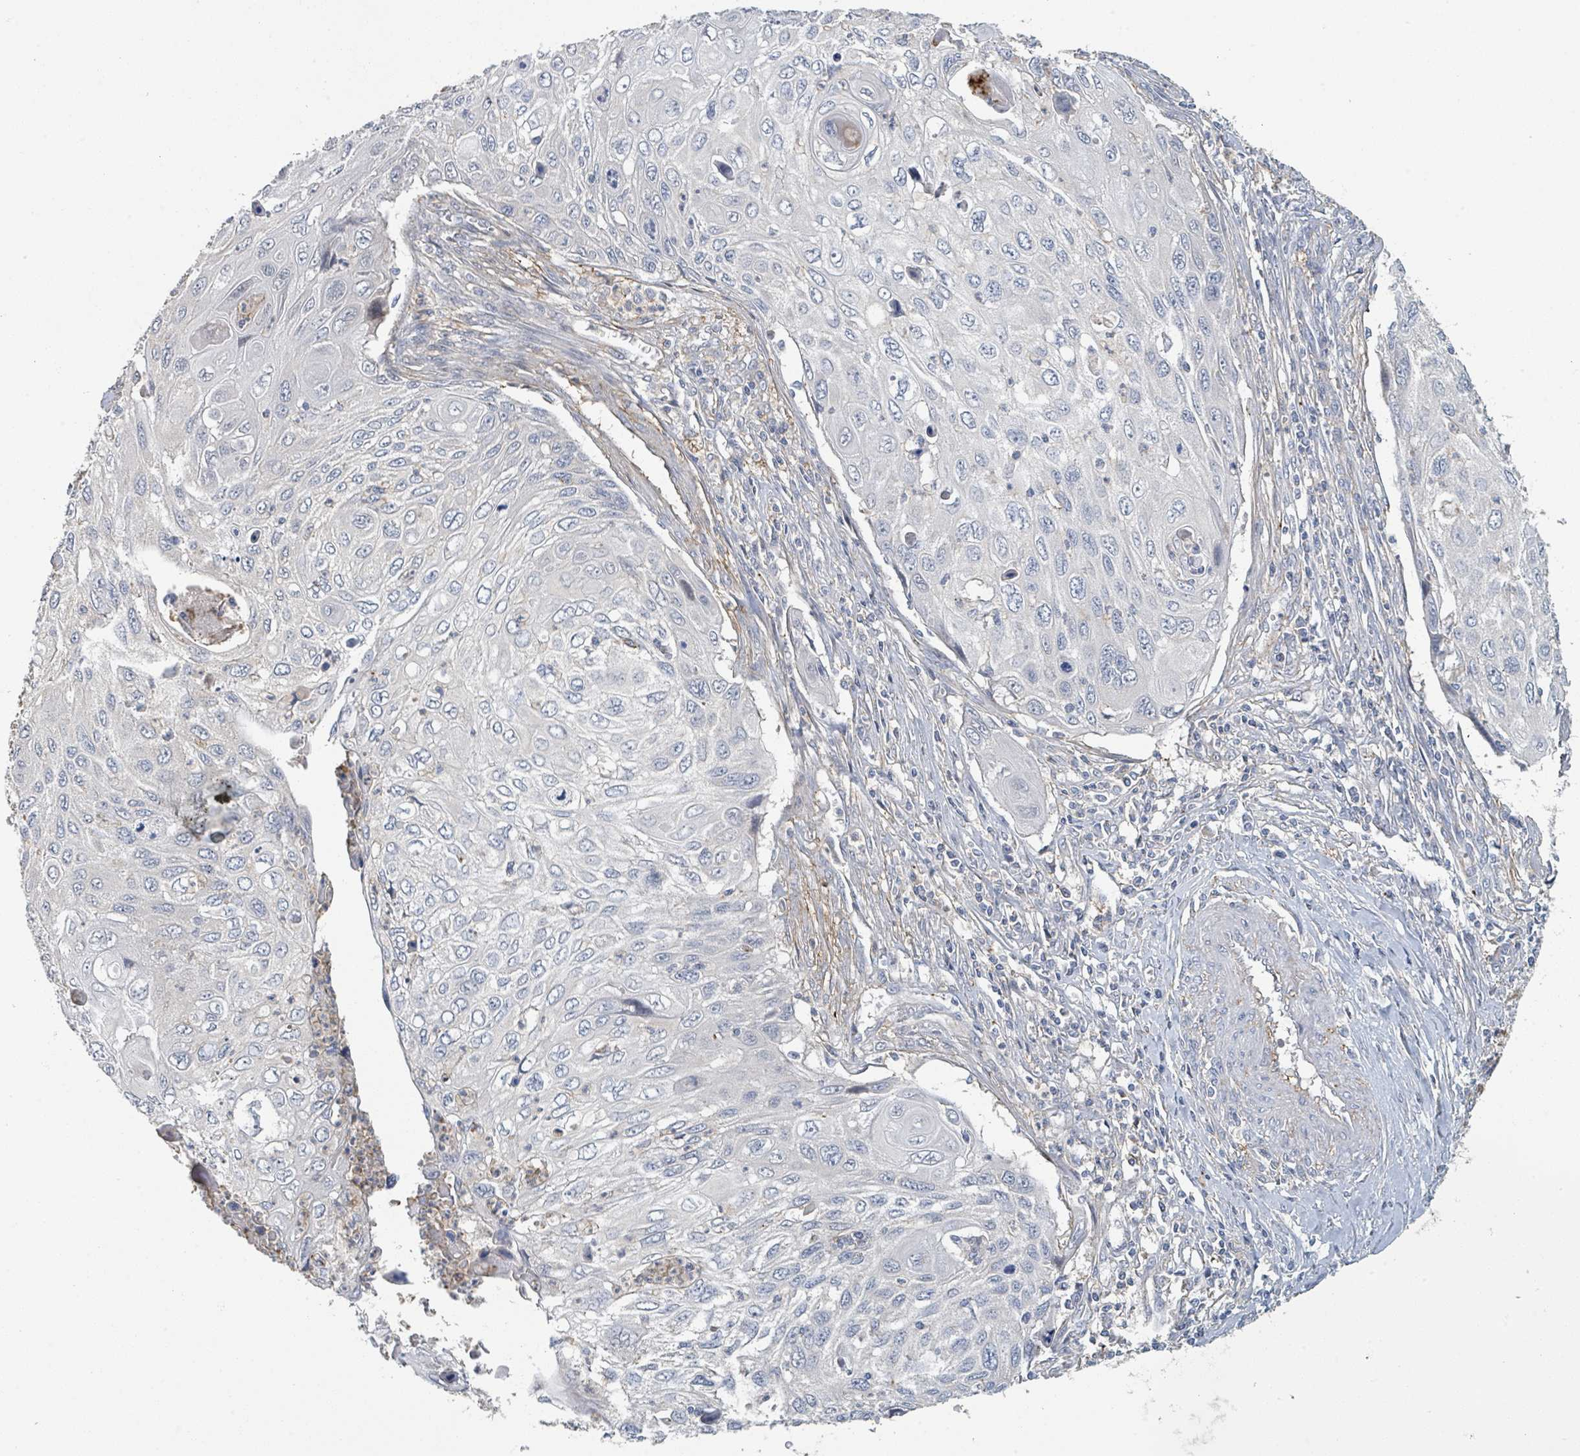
{"staining": {"intensity": "negative", "quantity": "none", "location": "none"}, "tissue": "cervical cancer", "cell_type": "Tumor cells", "image_type": "cancer", "snomed": [{"axis": "morphology", "description": "Squamous cell carcinoma, NOS"}, {"axis": "topography", "description": "Cervix"}], "caption": "A high-resolution photomicrograph shows IHC staining of cervical squamous cell carcinoma, which exhibits no significant expression in tumor cells.", "gene": "LRRC42", "patient": {"sex": "female", "age": 70}}